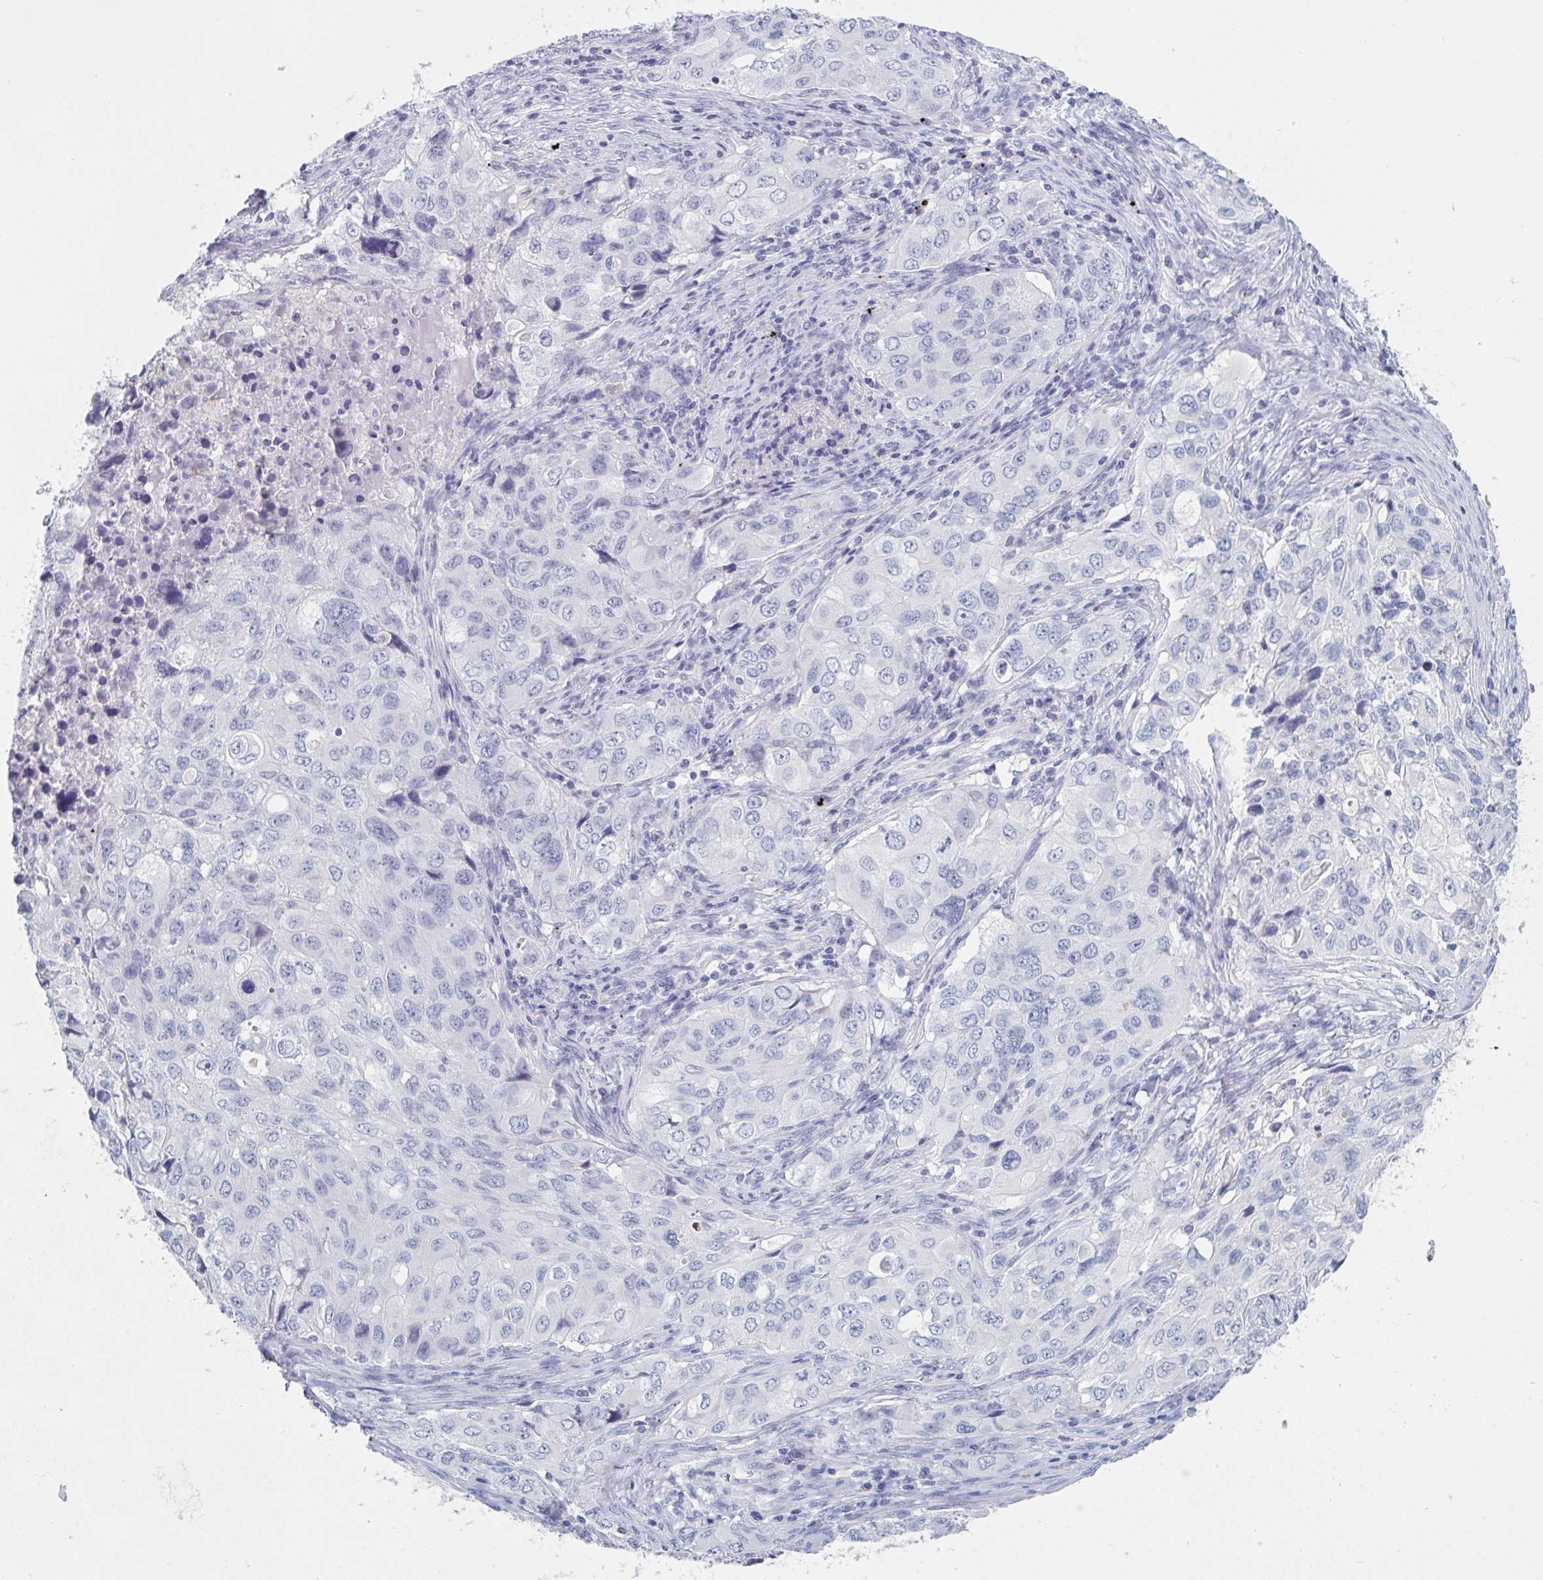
{"staining": {"intensity": "negative", "quantity": "none", "location": "none"}, "tissue": "lung cancer", "cell_type": "Tumor cells", "image_type": "cancer", "snomed": [{"axis": "morphology", "description": "Adenocarcinoma, NOS"}, {"axis": "morphology", "description": "Adenocarcinoma, metastatic, NOS"}, {"axis": "topography", "description": "Lymph node"}, {"axis": "topography", "description": "Lung"}], "caption": "Lung adenocarcinoma stained for a protein using immunohistochemistry demonstrates no staining tumor cells.", "gene": "NDUFC2", "patient": {"sex": "female", "age": 42}}